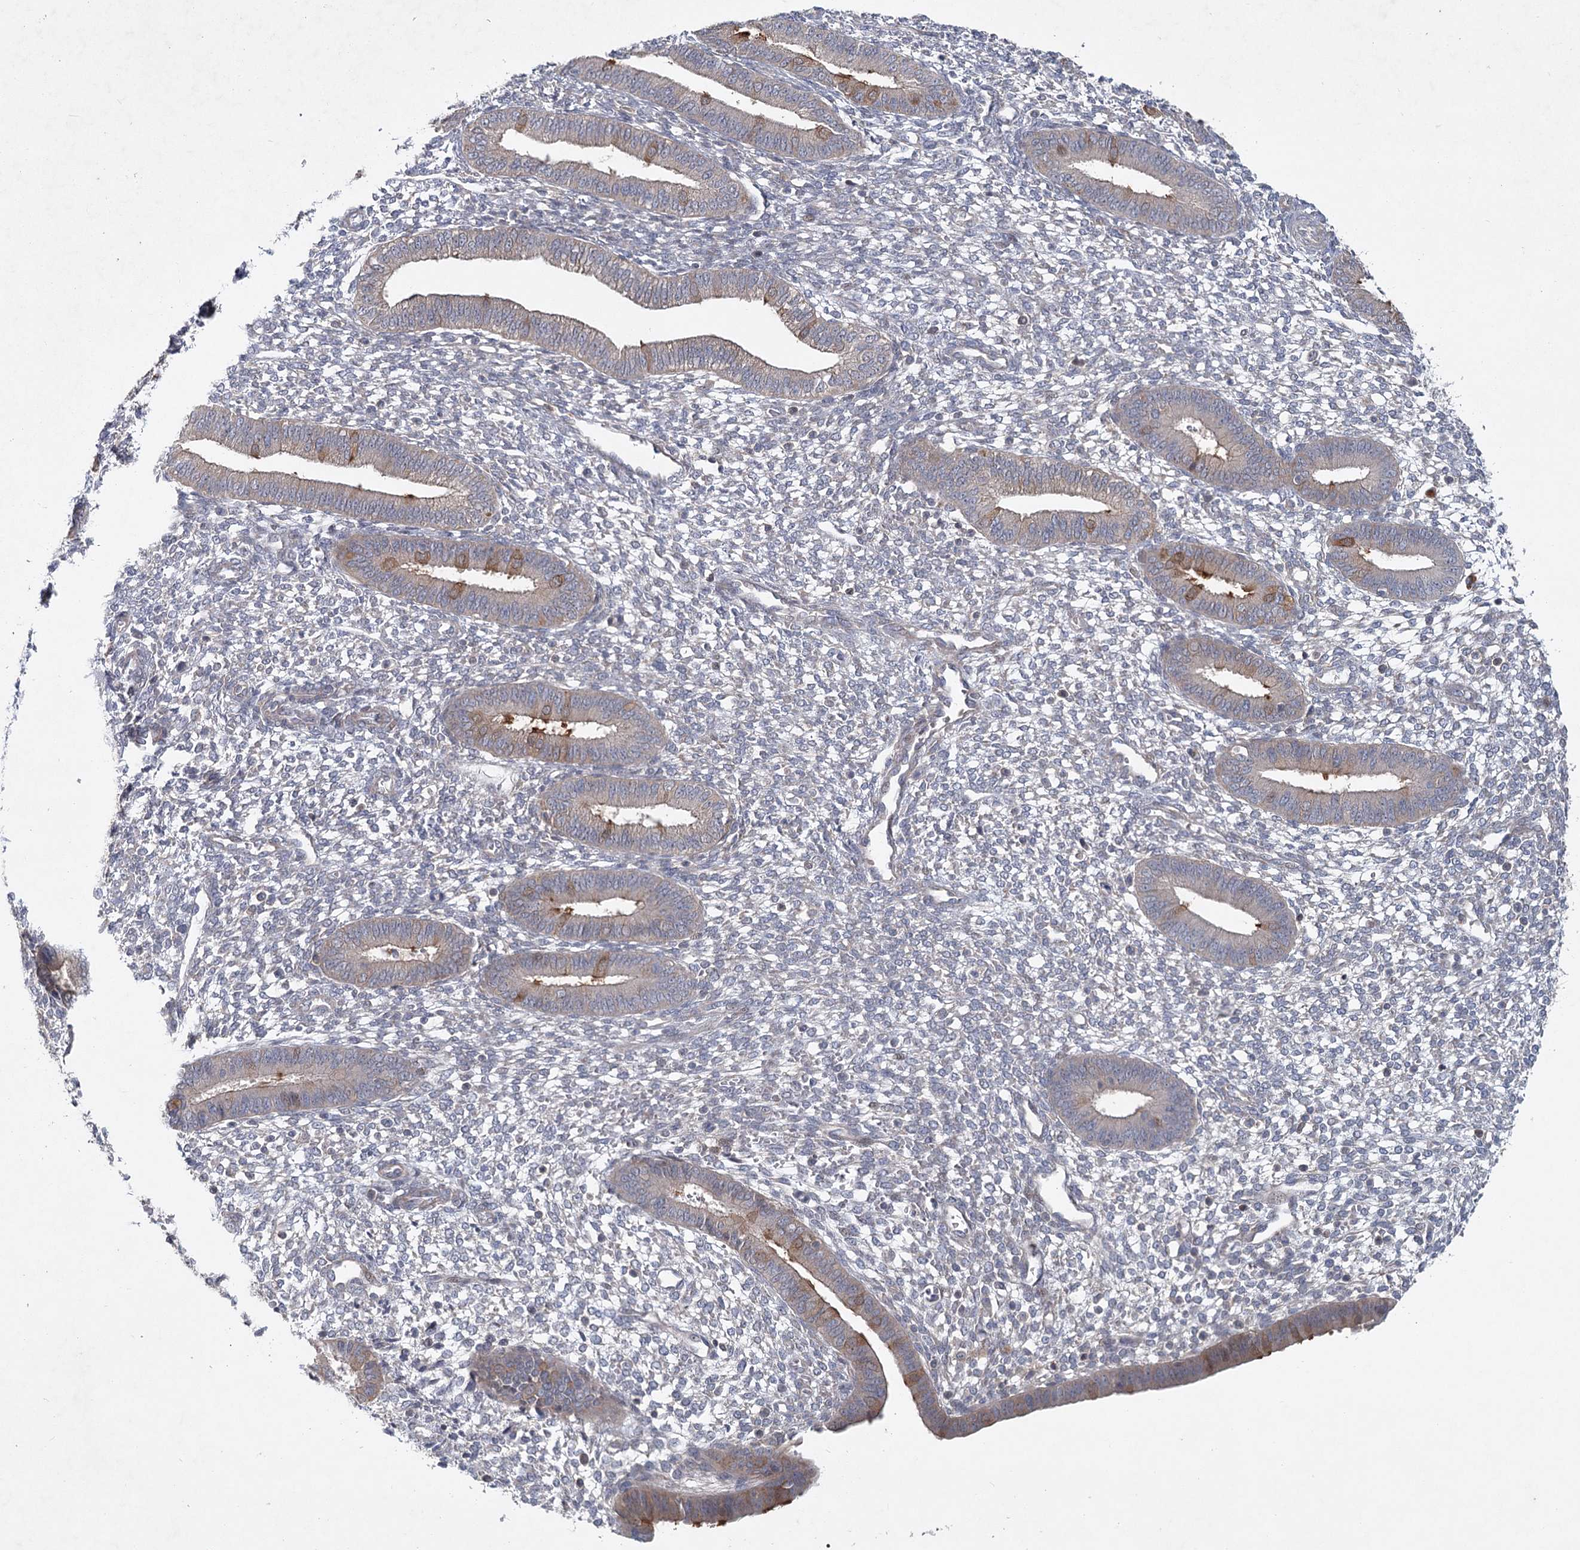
{"staining": {"intensity": "negative", "quantity": "none", "location": "none"}, "tissue": "endometrium", "cell_type": "Cells in endometrial stroma", "image_type": "normal", "snomed": [{"axis": "morphology", "description": "Normal tissue, NOS"}, {"axis": "topography", "description": "Endometrium"}], "caption": "An image of endometrium stained for a protein exhibits no brown staining in cells in endometrial stroma.", "gene": "MAP3K13", "patient": {"sex": "female", "age": 46}}